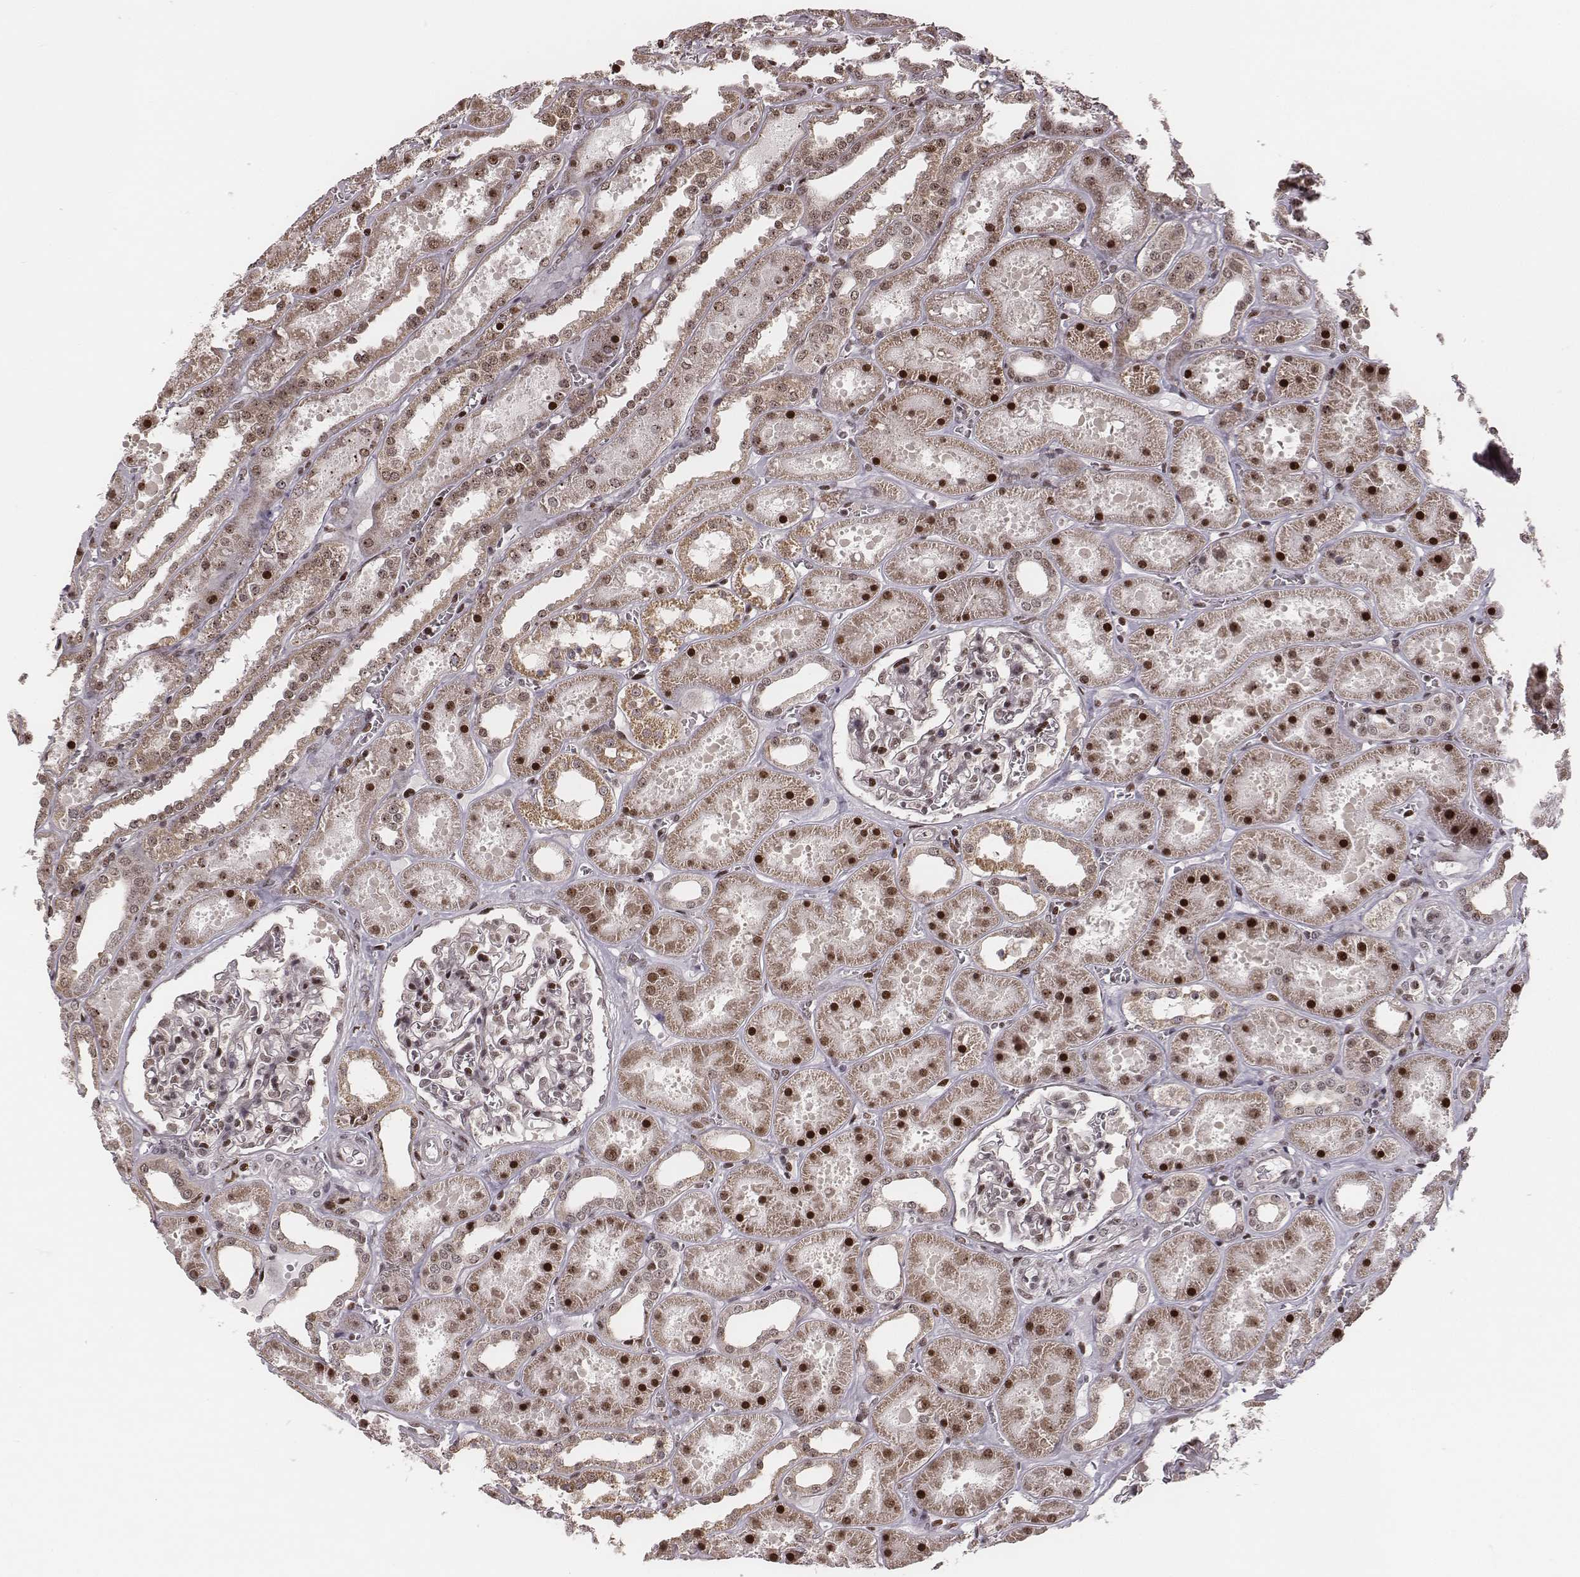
{"staining": {"intensity": "moderate", "quantity": "25%-75%", "location": "cytoplasmic/membranous,nuclear"}, "tissue": "kidney", "cell_type": "Cells in glomeruli", "image_type": "normal", "snomed": [{"axis": "morphology", "description": "Normal tissue, NOS"}, {"axis": "topography", "description": "Kidney"}], "caption": "Kidney stained with immunohistochemistry (IHC) displays moderate cytoplasmic/membranous,nuclear staining in approximately 25%-75% of cells in glomeruli.", "gene": "VRK3", "patient": {"sex": "female", "age": 41}}